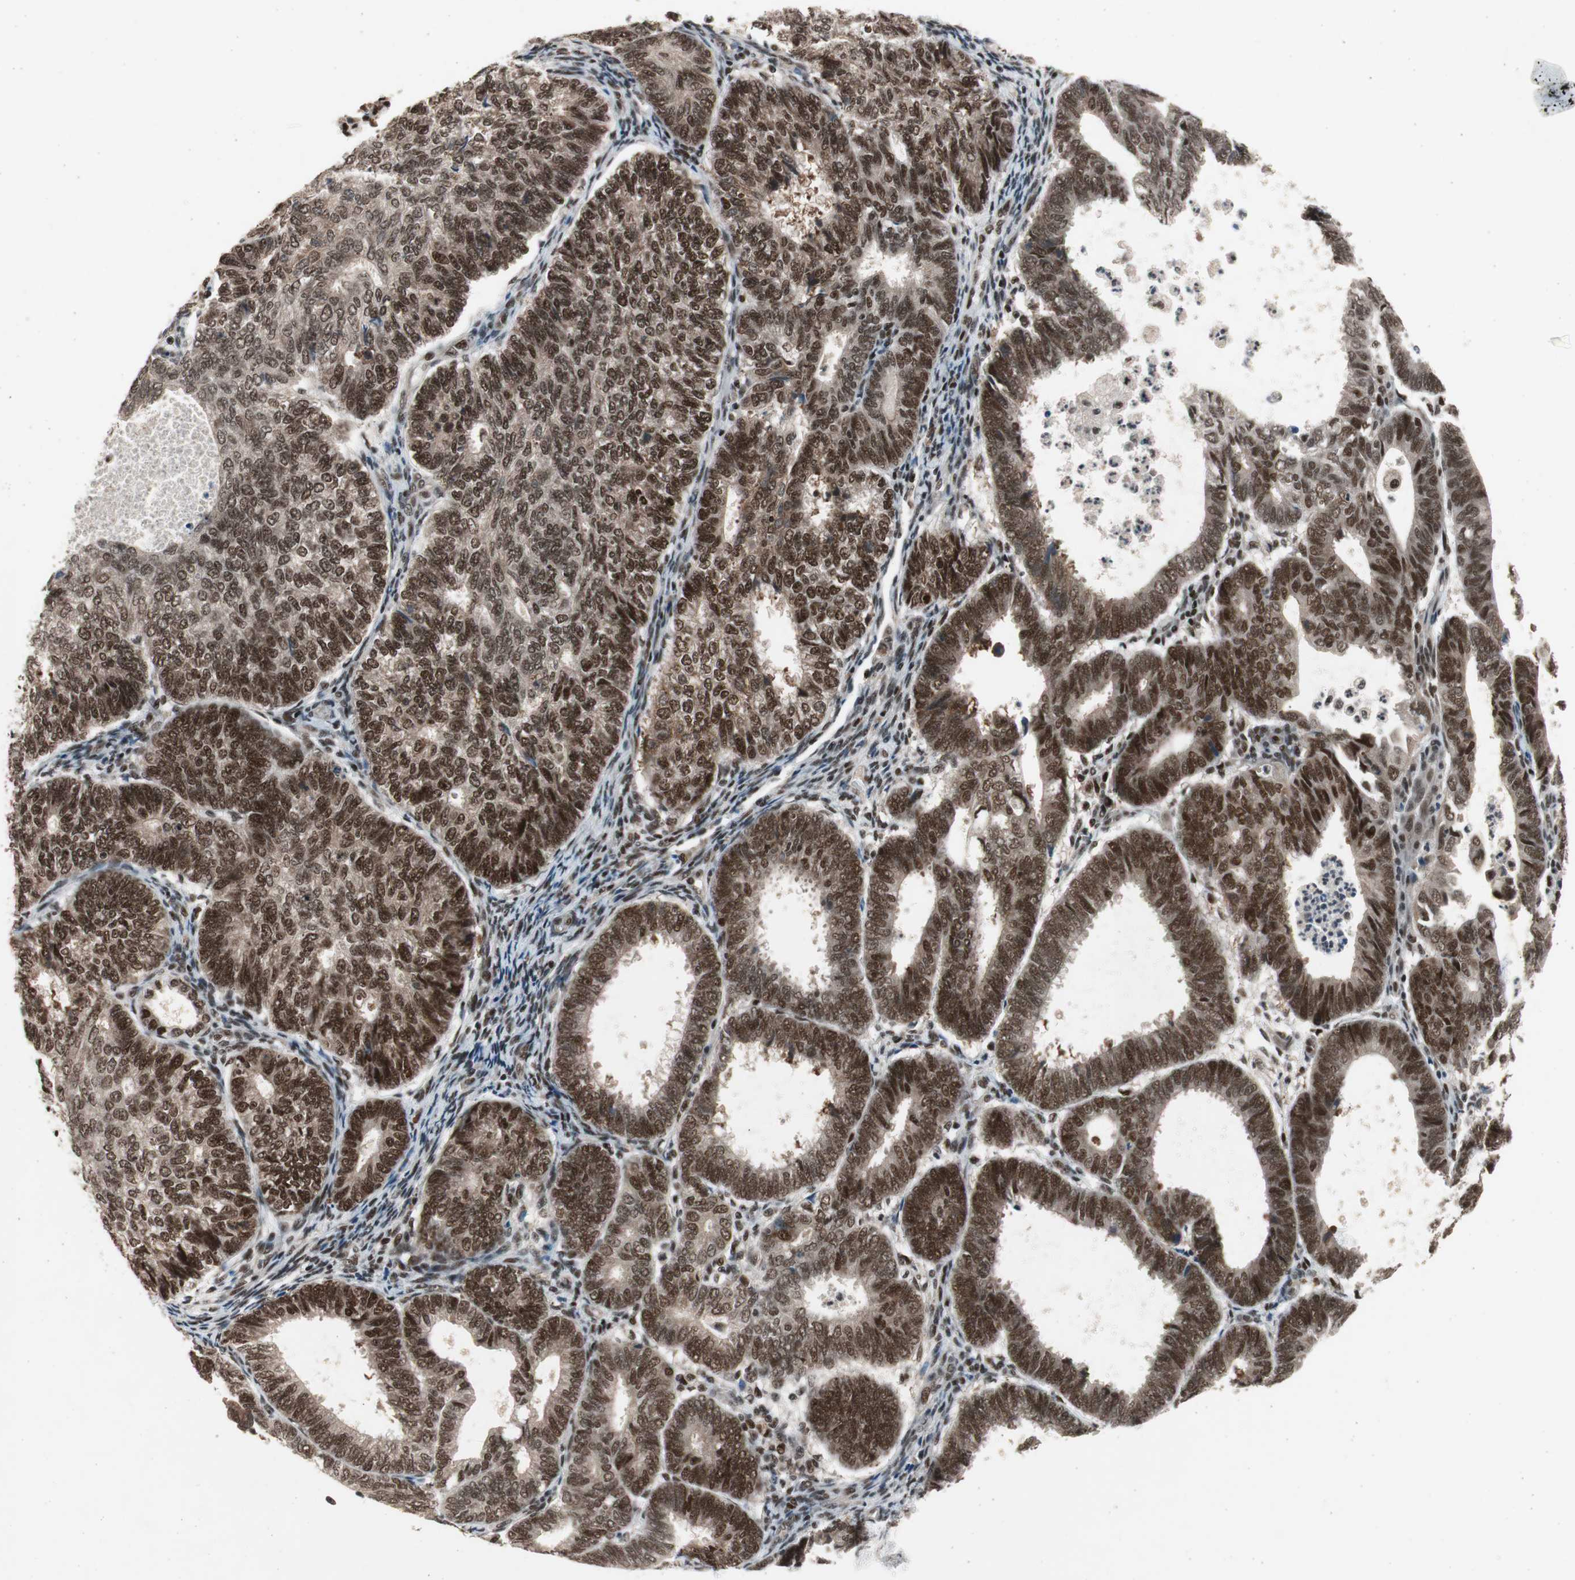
{"staining": {"intensity": "strong", "quantity": ">75%", "location": "cytoplasmic/membranous,nuclear"}, "tissue": "endometrial cancer", "cell_type": "Tumor cells", "image_type": "cancer", "snomed": [{"axis": "morphology", "description": "Adenocarcinoma, NOS"}, {"axis": "topography", "description": "Uterus"}], "caption": "A brown stain shows strong cytoplasmic/membranous and nuclear staining of a protein in endometrial cancer tumor cells.", "gene": "RPA1", "patient": {"sex": "female", "age": 60}}